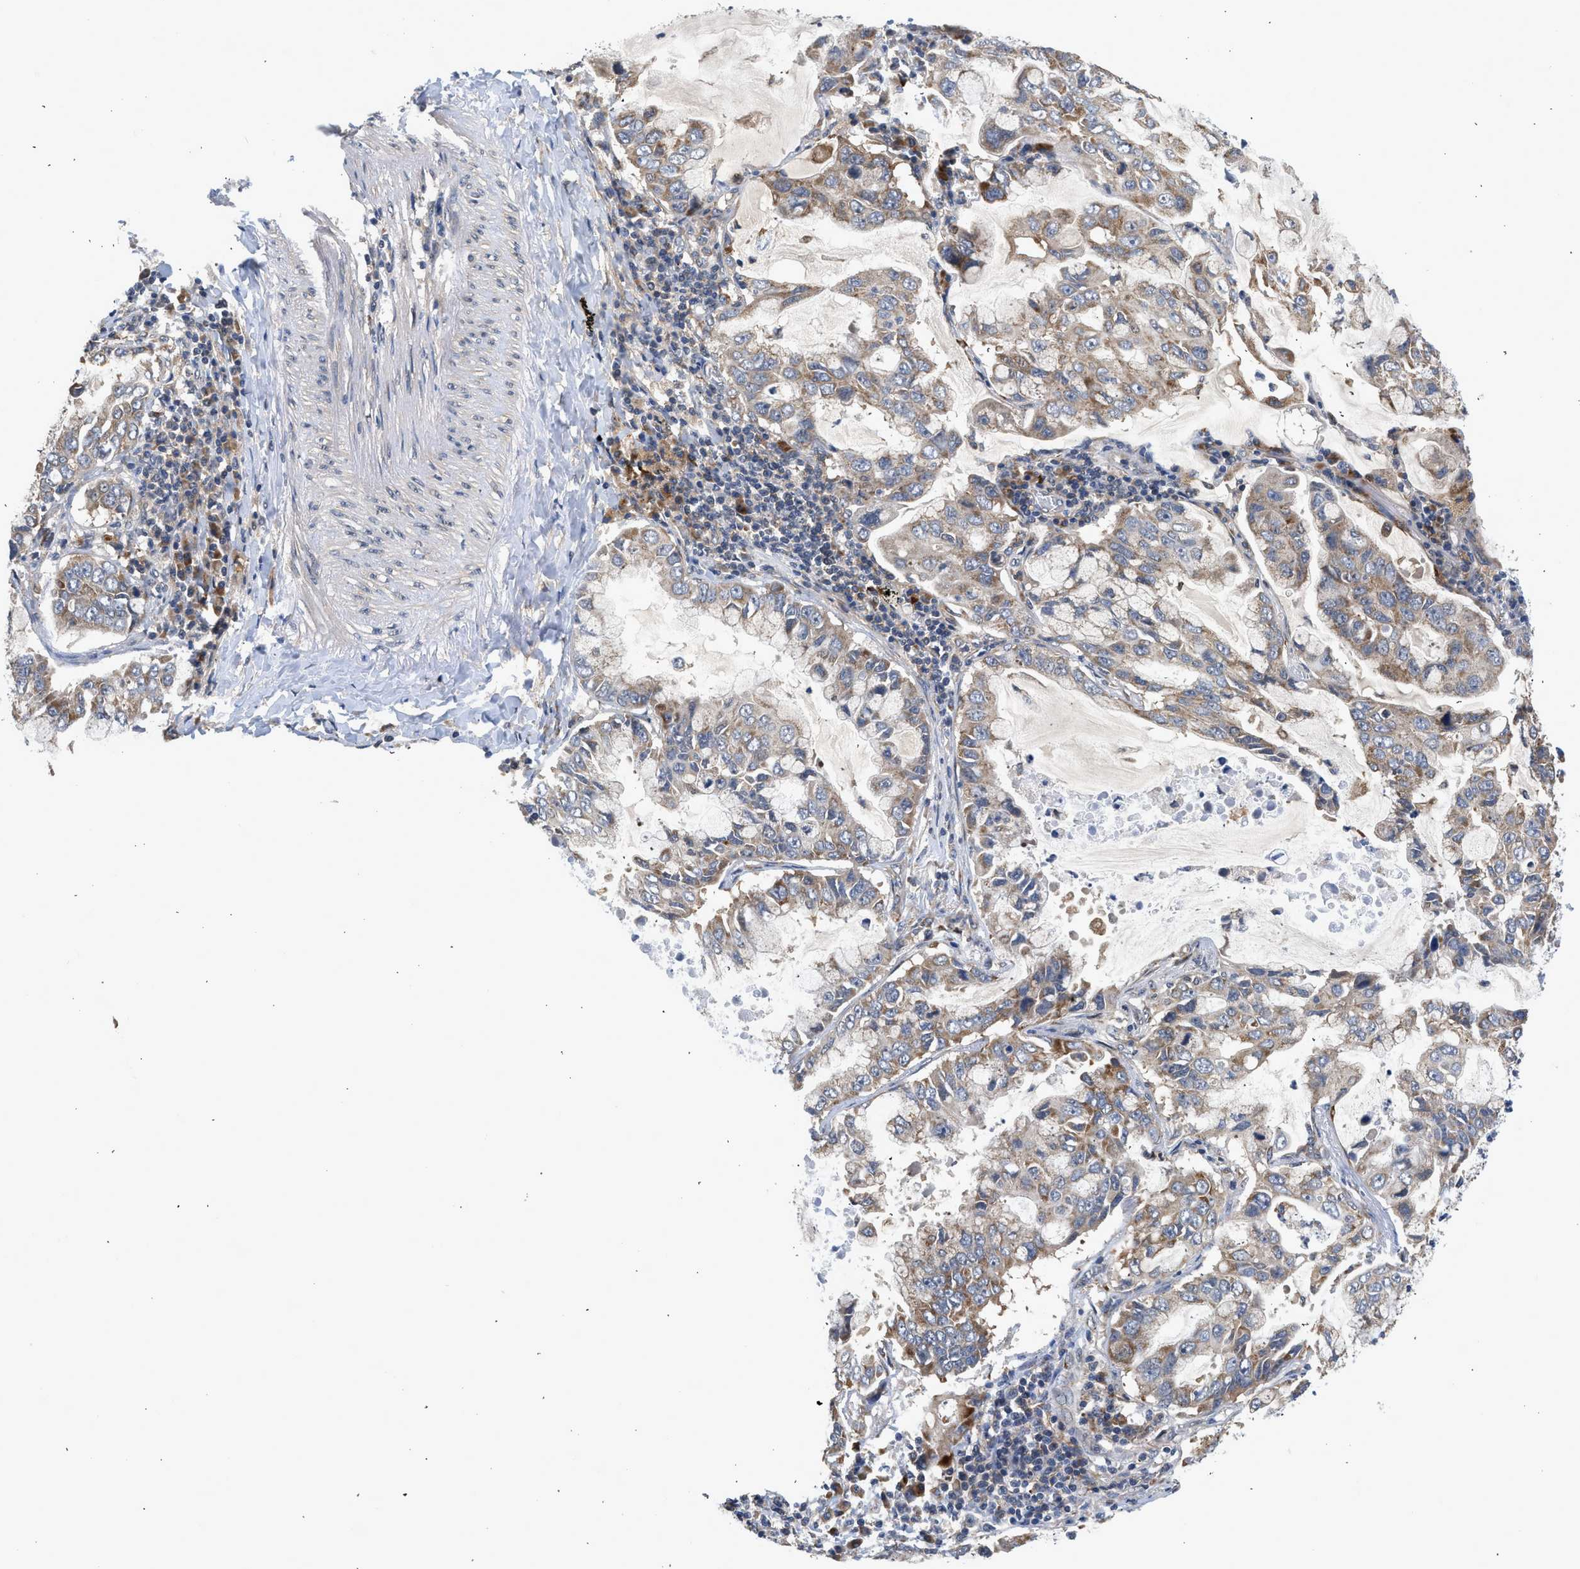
{"staining": {"intensity": "moderate", "quantity": "<25%", "location": "cytoplasmic/membranous"}, "tissue": "lung cancer", "cell_type": "Tumor cells", "image_type": "cancer", "snomed": [{"axis": "morphology", "description": "Adenocarcinoma, NOS"}, {"axis": "topography", "description": "Lung"}], "caption": "Human lung cancer (adenocarcinoma) stained with a protein marker displays moderate staining in tumor cells.", "gene": "POLG2", "patient": {"sex": "male", "age": 64}}